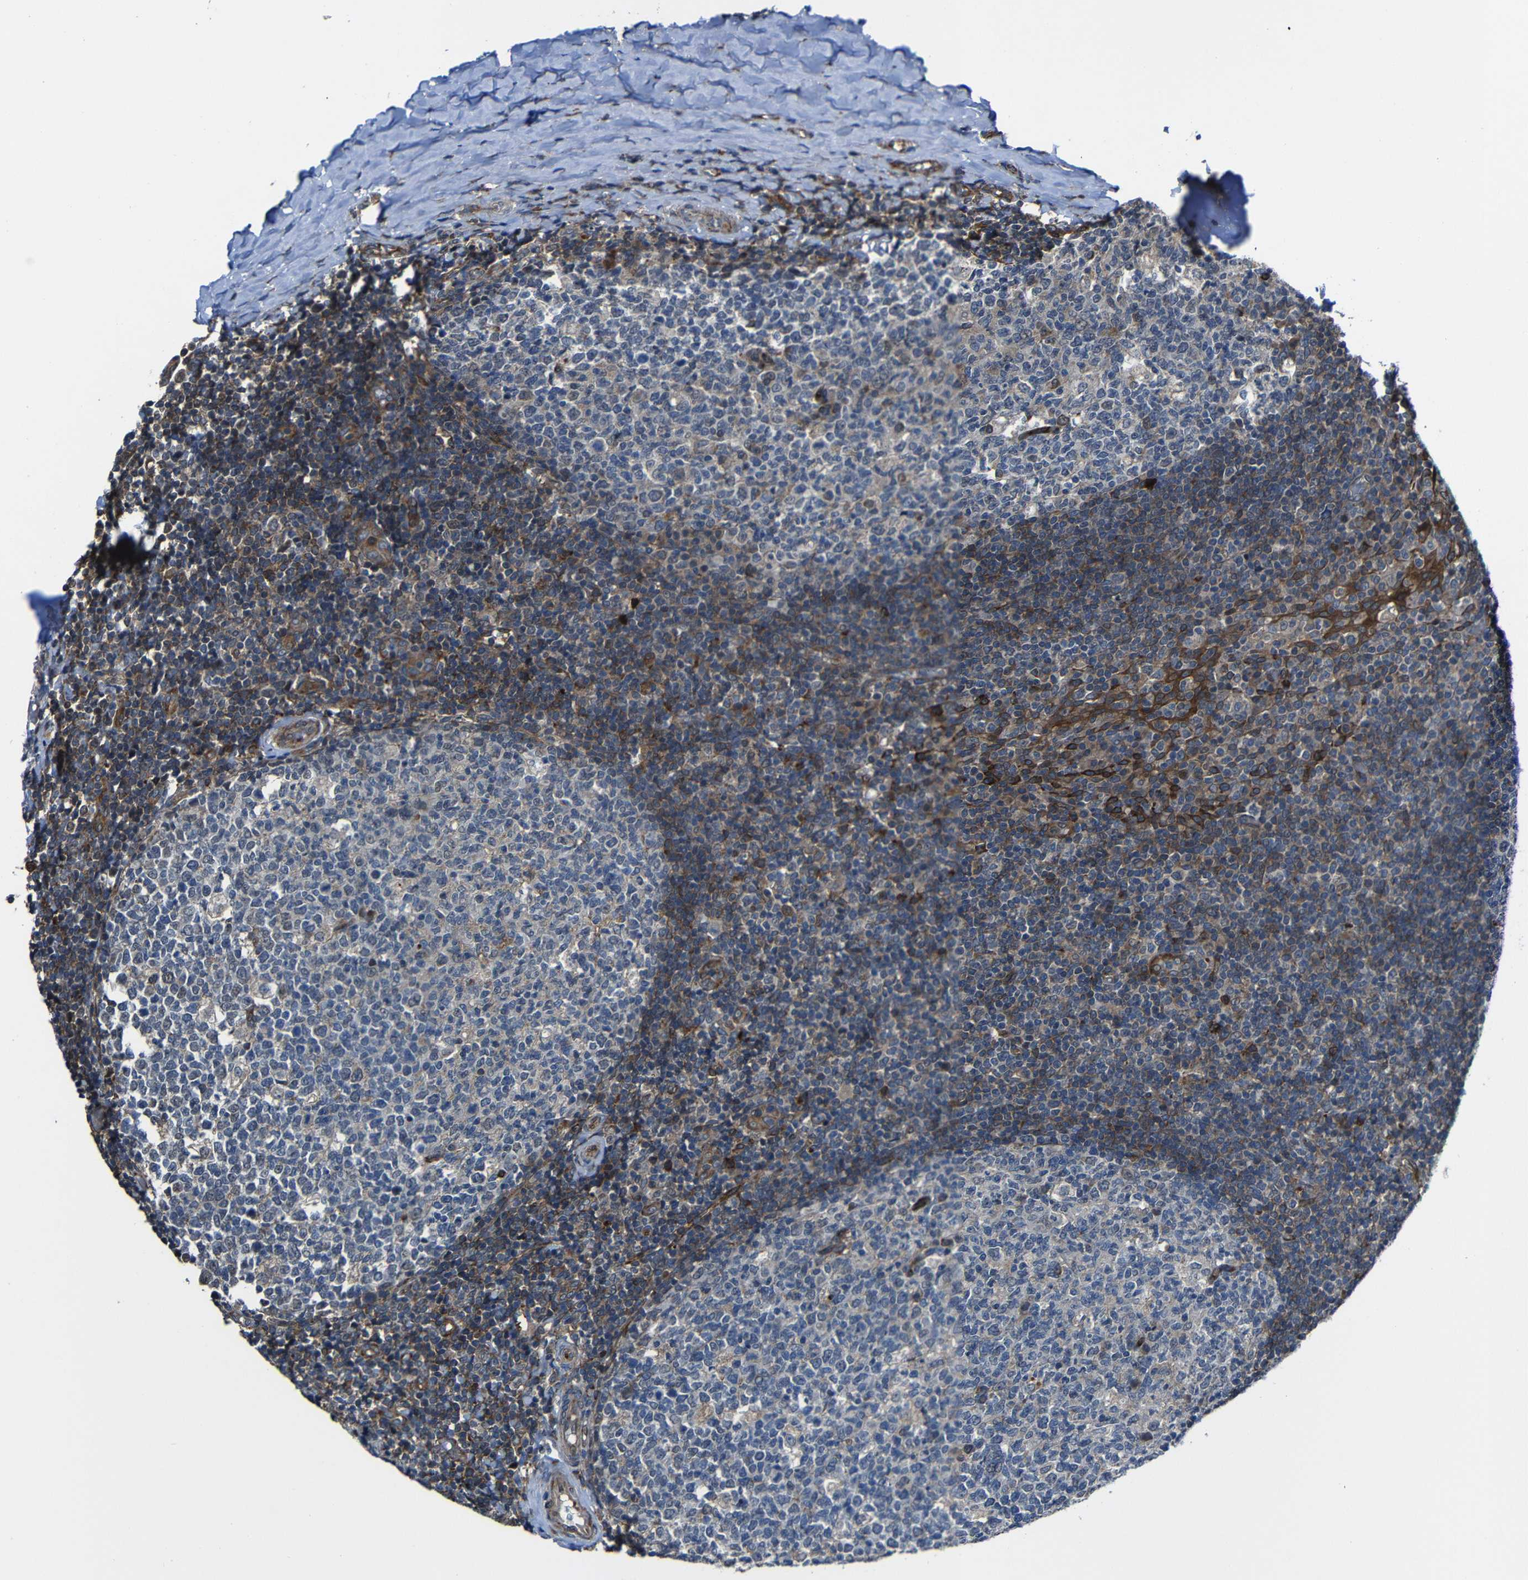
{"staining": {"intensity": "weak", "quantity": "<25%", "location": "cytoplasmic/membranous"}, "tissue": "tonsil", "cell_type": "Germinal center cells", "image_type": "normal", "snomed": [{"axis": "morphology", "description": "Normal tissue, NOS"}, {"axis": "topography", "description": "Tonsil"}], "caption": "Immunohistochemical staining of unremarkable tonsil displays no significant staining in germinal center cells. (Stains: DAB immunohistochemistry with hematoxylin counter stain, Microscopy: brightfield microscopy at high magnification).", "gene": "KIAA0513", "patient": {"sex": "female", "age": 19}}